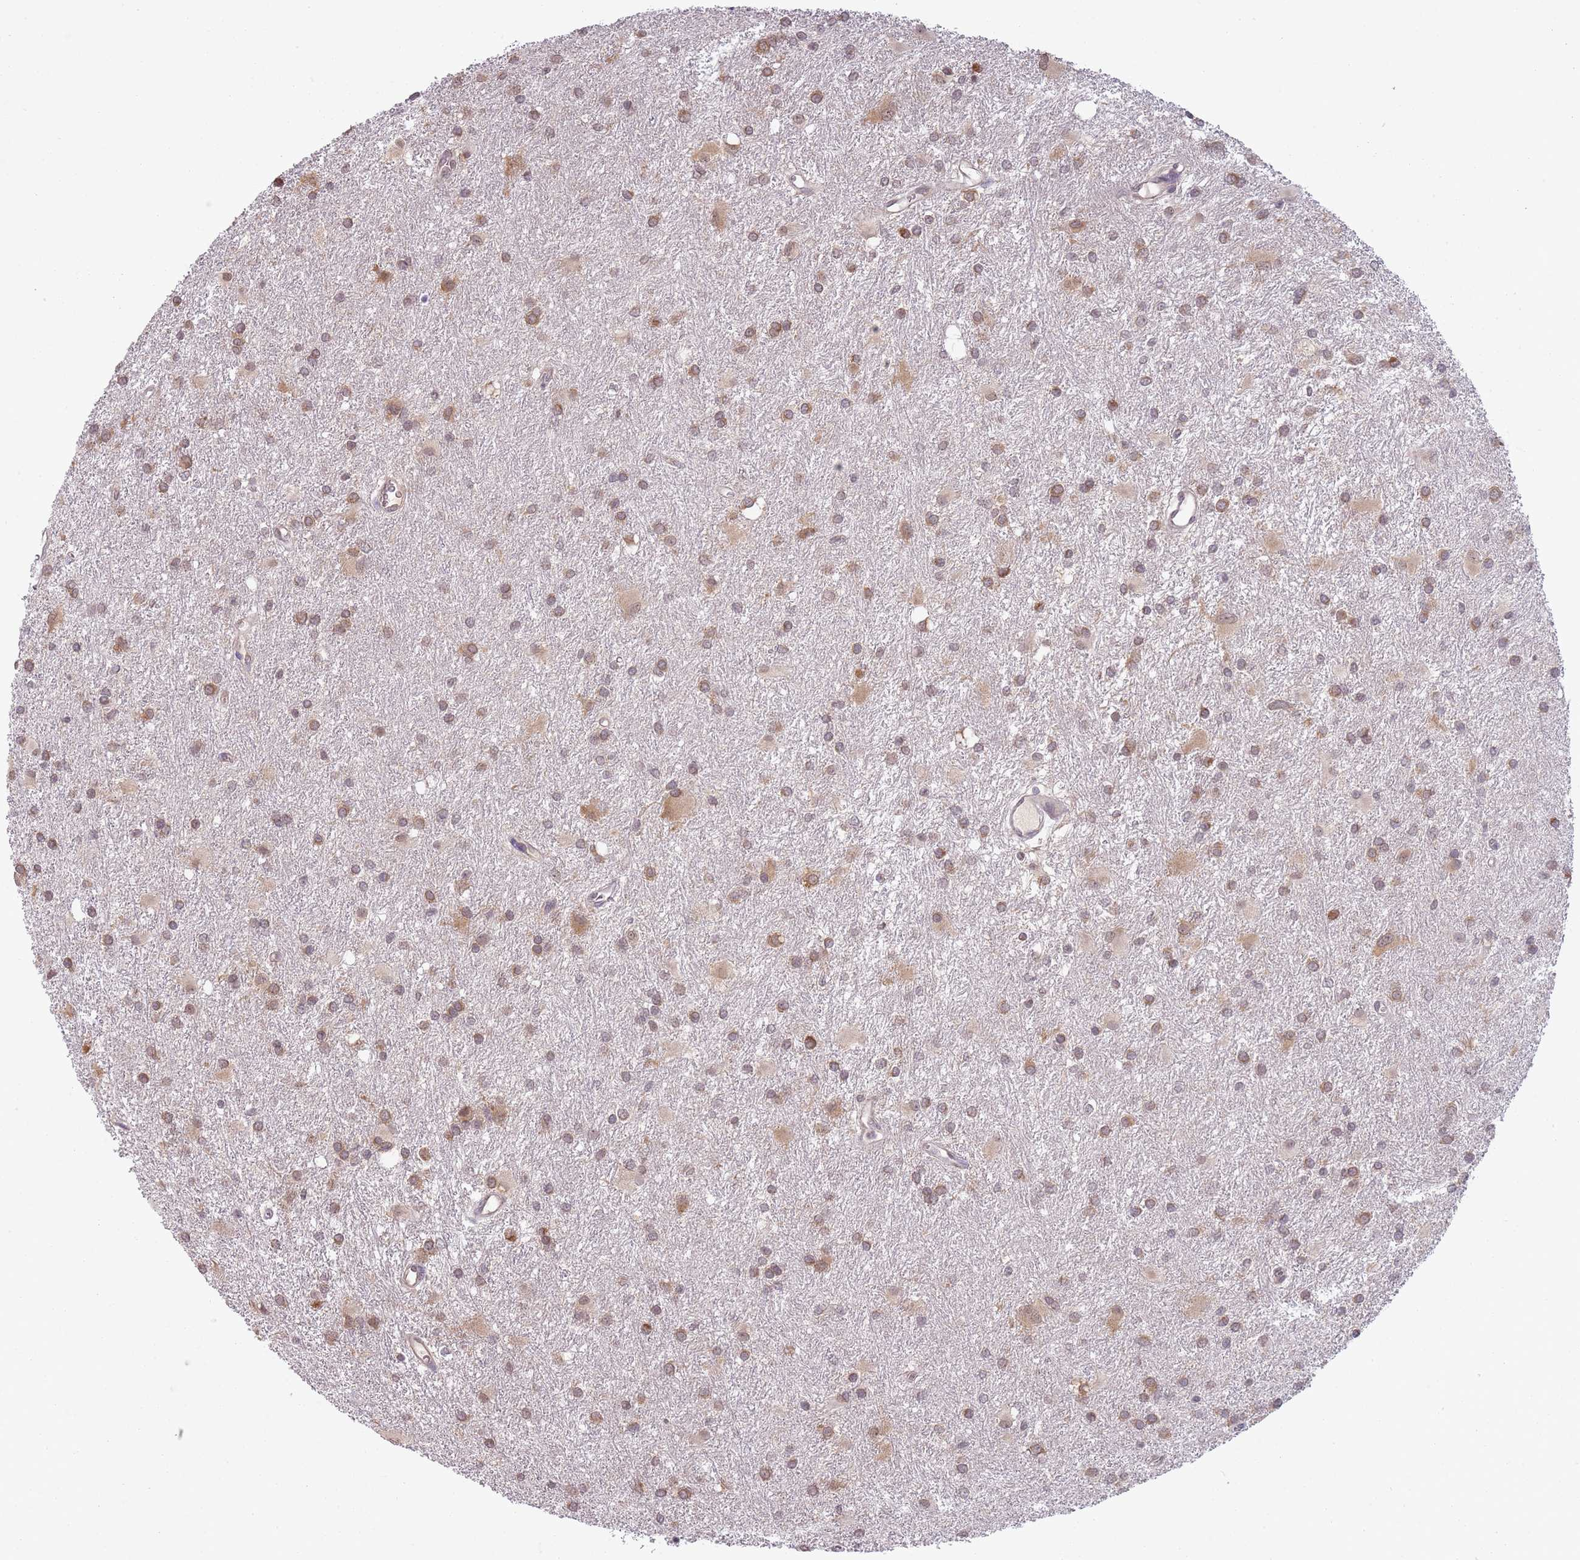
{"staining": {"intensity": "moderate", "quantity": ">75%", "location": "cytoplasmic/membranous"}, "tissue": "glioma", "cell_type": "Tumor cells", "image_type": "cancer", "snomed": [{"axis": "morphology", "description": "Glioma, malignant, High grade"}, {"axis": "topography", "description": "Brain"}], "caption": "Approximately >75% of tumor cells in malignant high-grade glioma demonstrate moderate cytoplasmic/membranous protein expression as visualized by brown immunohistochemical staining.", "gene": "SKOR2", "patient": {"sex": "female", "age": 50}}